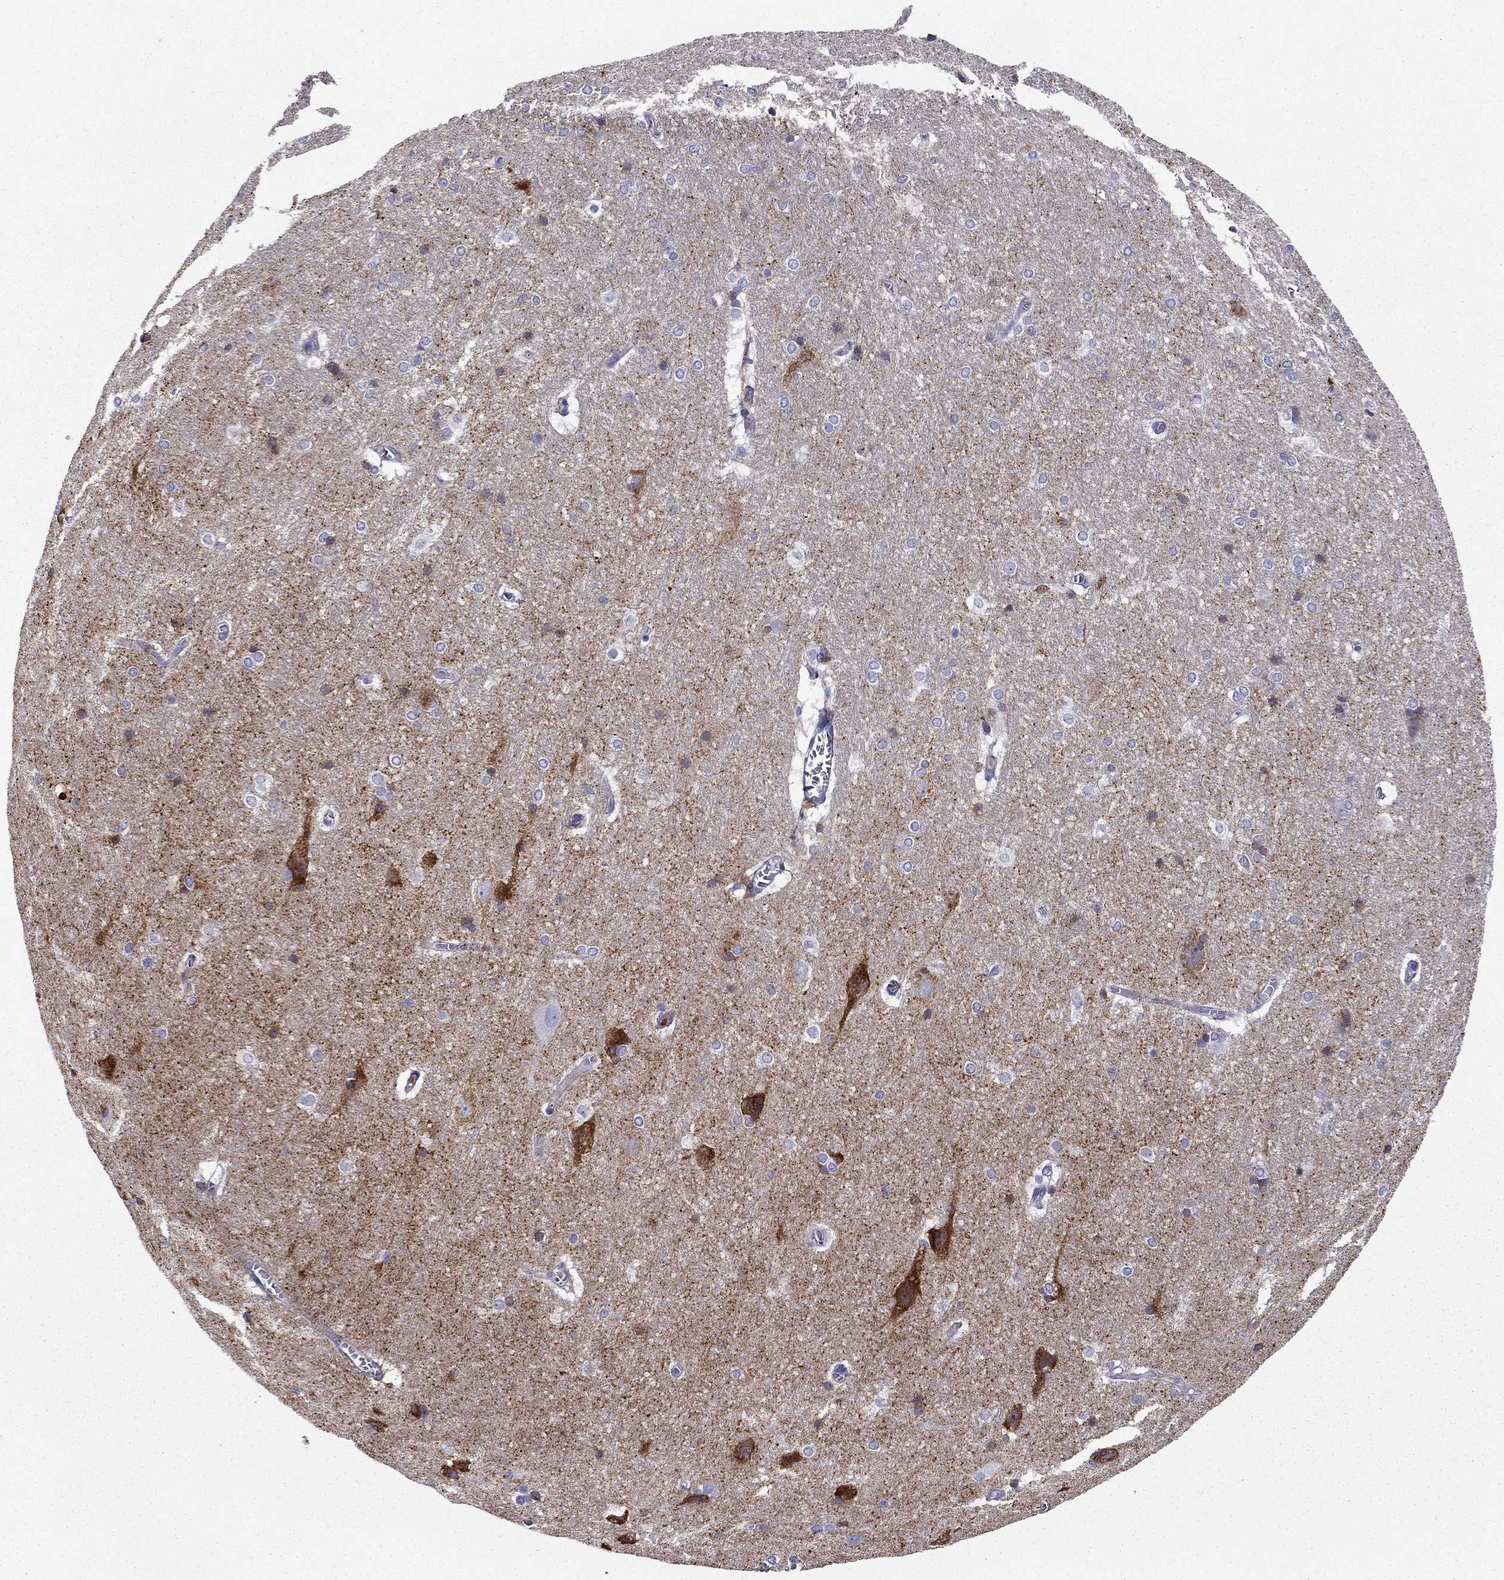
{"staining": {"intensity": "strong", "quantity": "<25%", "location": "cytoplasmic/membranous"}, "tissue": "hippocampus", "cell_type": "Glial cells", "image_type": "normal", "snomed": [{"axis": "morphology", "description": "Normal tissue, NOS"}, {"axis": "topography", "description": "Cerebral cortex"}, {"axis": "topography", "description": "Hippocampus"}], "caption": "Glial cells demonstrate strong cytoplasmic/membranous positivity in about <25% of cells in benign hippocampus. (brown staining indicates protein expression, while blue staining denotes nuclei).", "gene": "NPTX1", "patient": {"sex": "female", "age": 19}}